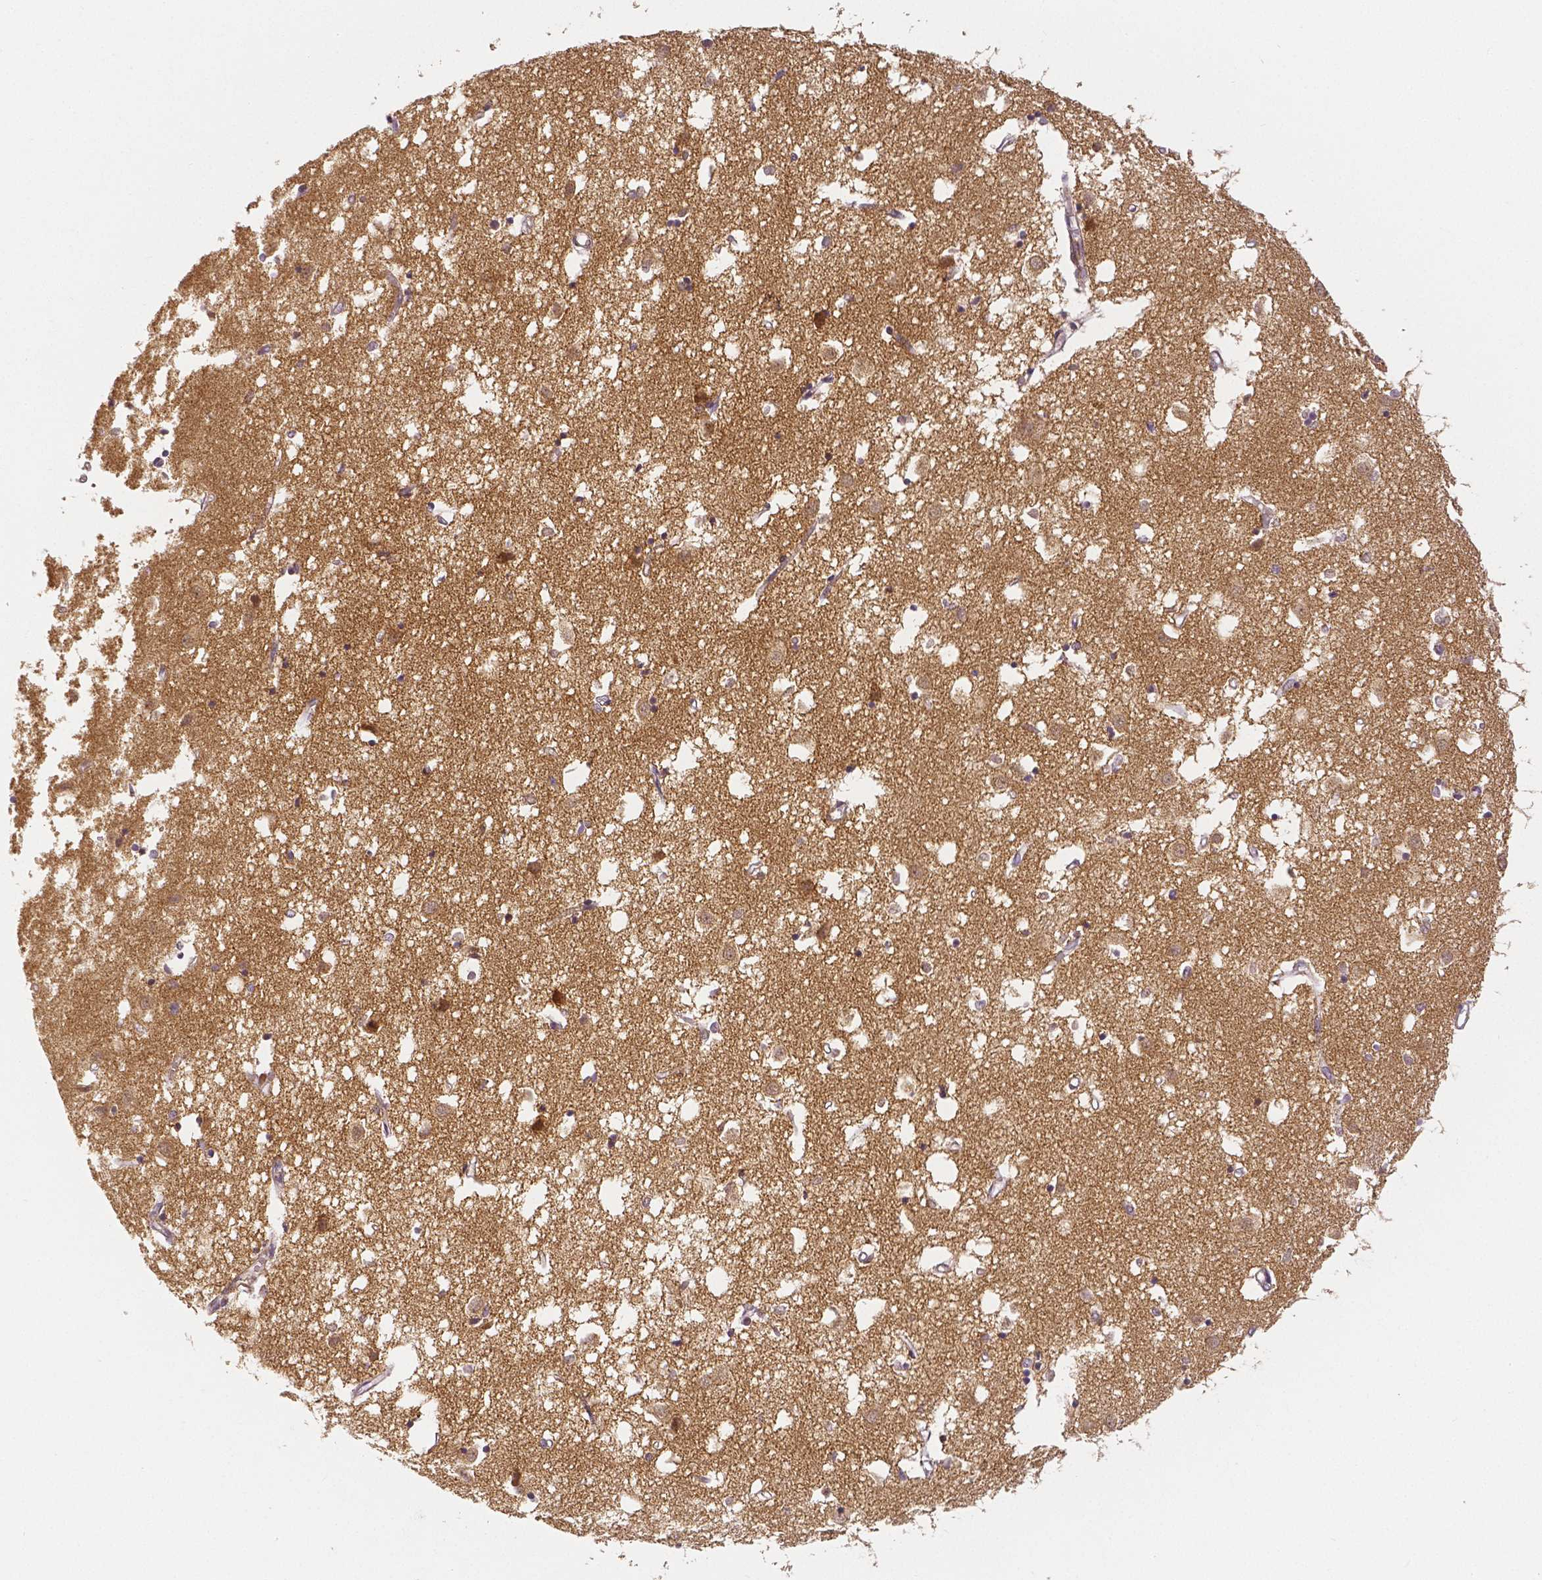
{"staining": {"intensity": "weak", "quantity": "25%-75%", "location": "cytoplasmic/membranous"}, "tissue": "caudate", "cell_type": "Glial cells", "image_type": "normal", "snomed": [{"axis": "morphology", "description": "Normal tissue, NOS"}, {"axis": "topography", "description": "Lateral ventricle wall"}], "caption": "Weak cytoplasmic/membranous expression for a protein is seen in approximately 25%-75% of glial cells of unremarkable caudate using immunohistochemistry.", "gene": "RHOT1", "patient": {"sex": "male", "age": 70}}